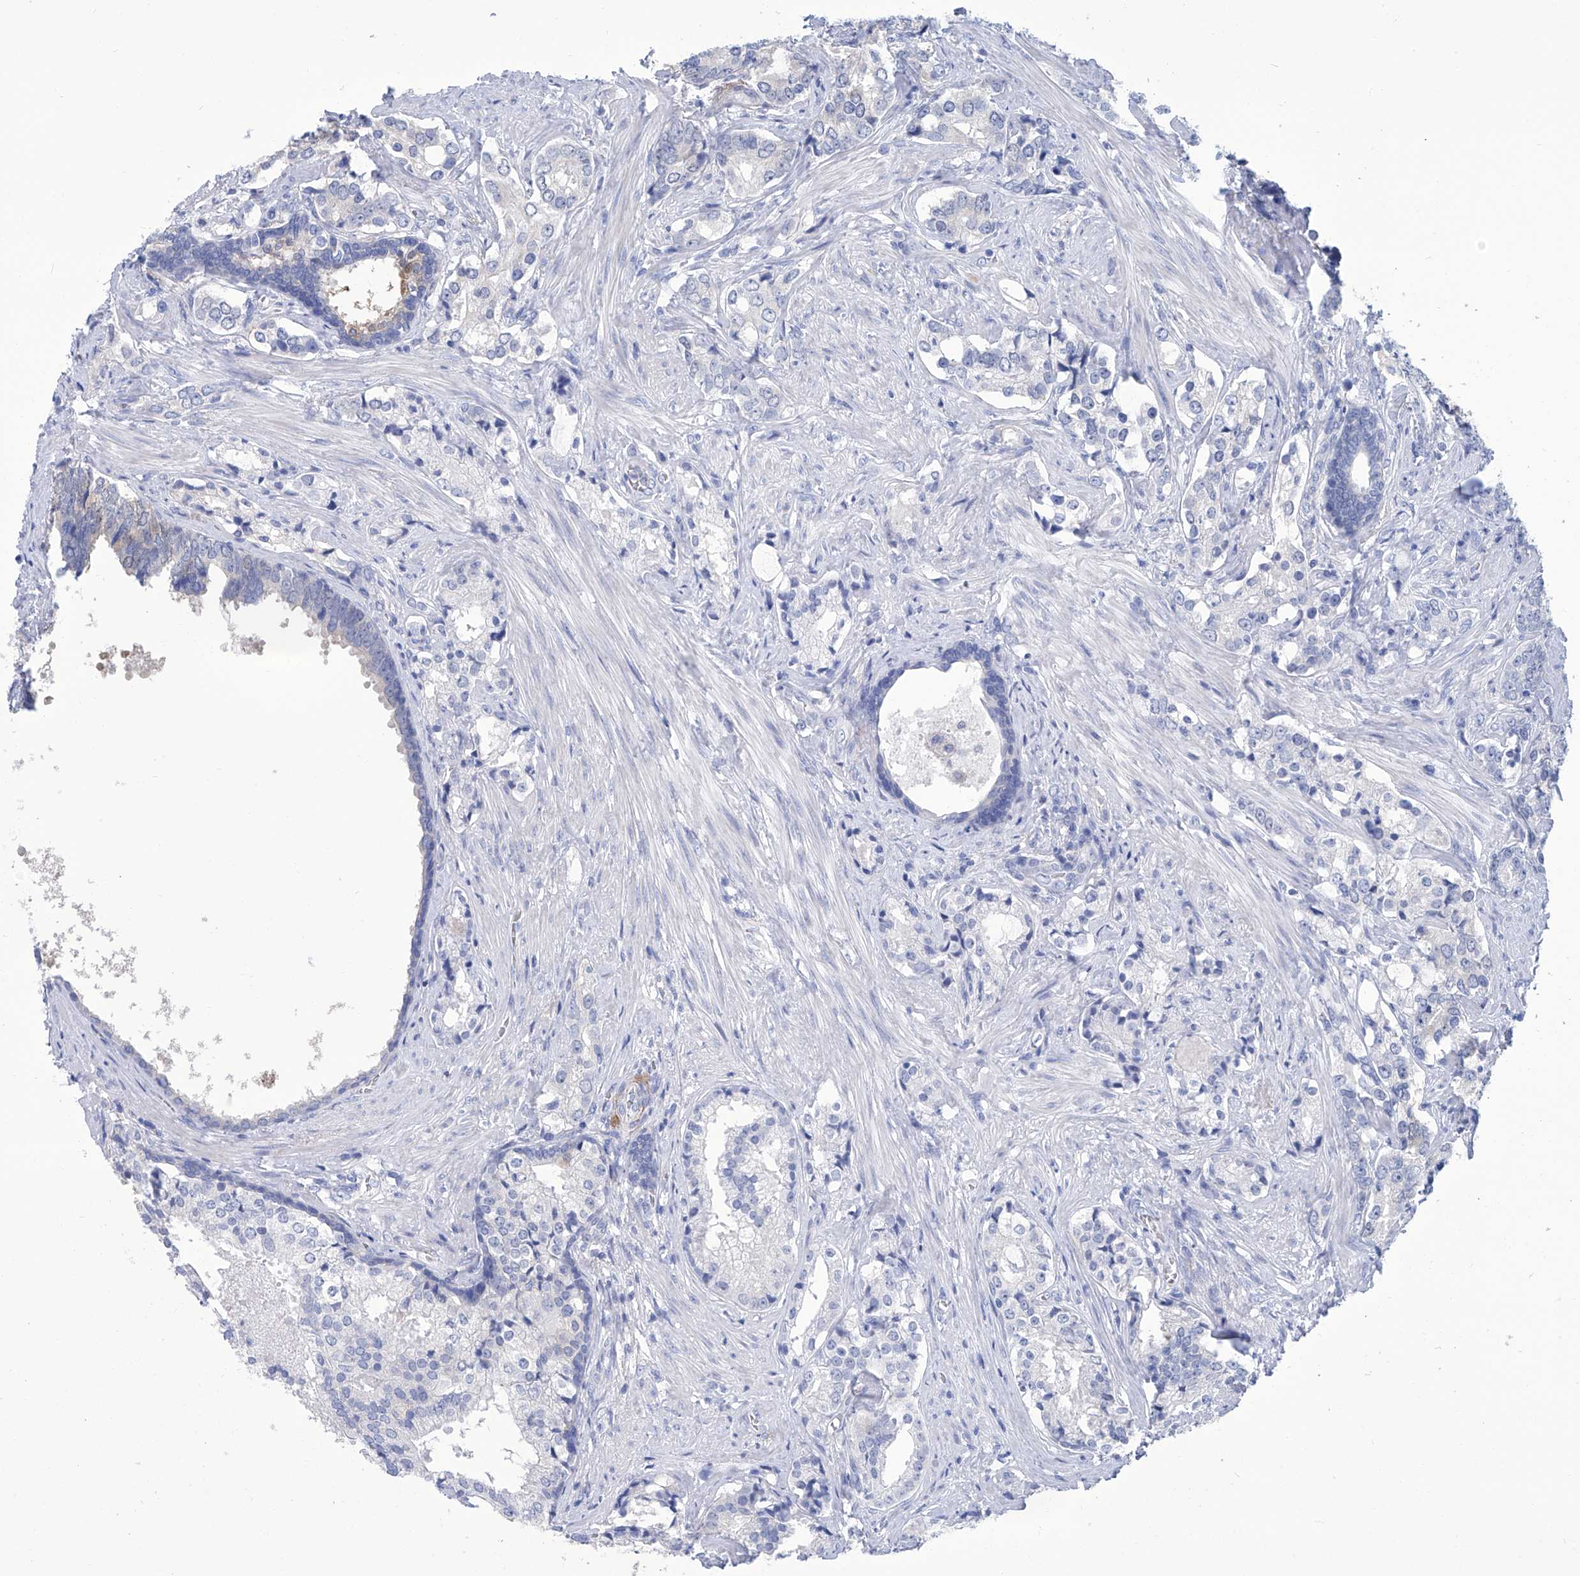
{"staining": {"intensity": "negative", "quantity": "none", "location": "none"}, "tissue": "prostate cancer", "cell_type": "Tumor cells", "image_type": "cancer", "snomed": [{"axis": "morphology", "description": "Adenocarcinoma, High grade"}, {"axis": "topography", "description": "Prostate"}], "caption": "Tumor cells are negative for brown protein staining in prostate cancer (high-grade adenocarcinoma).", "gene": "SMS", "patient": {"sex": "male", "age": 58}}